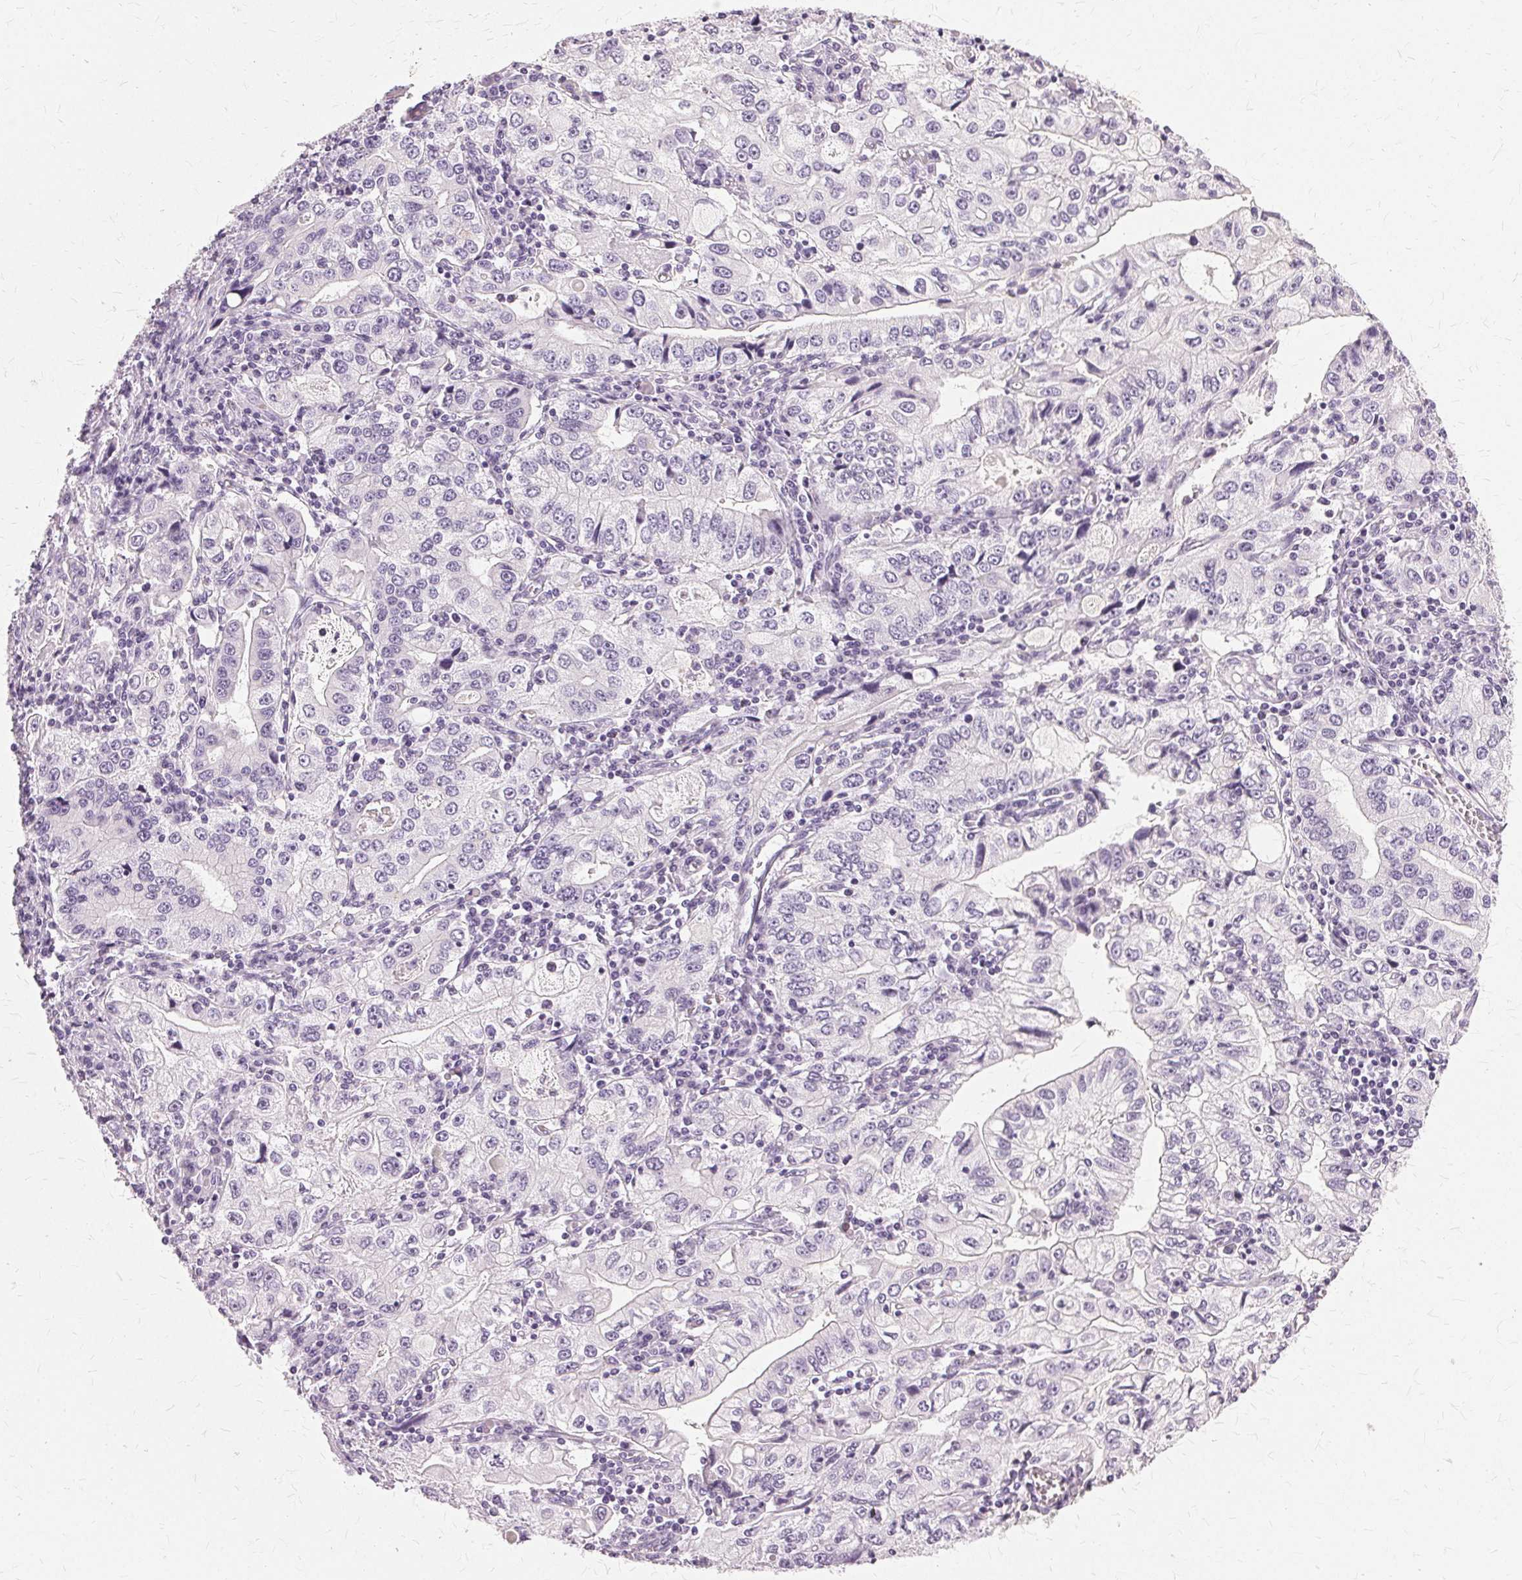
{"staining": {"intensity": "negative", "quantity": "none", "location": "none"}, "tissue": "stomach cancer", "cell_type": "Tumor cells", "image_type": "cancer", "snomed": [{"axis": "morphology", "description": "Adenocarcinoma, NOS"}, {"axis": "topography", "description": "Stomach, lower"}], "caption": "High power microscopy histopathology image of an immunohistochemistry (IHC) image of adenocarcinoma (stomach), revealing no significant staining in tumor cells.", "gene": "SLC45A3", "patient": {"sex": "female", "age": 72}}